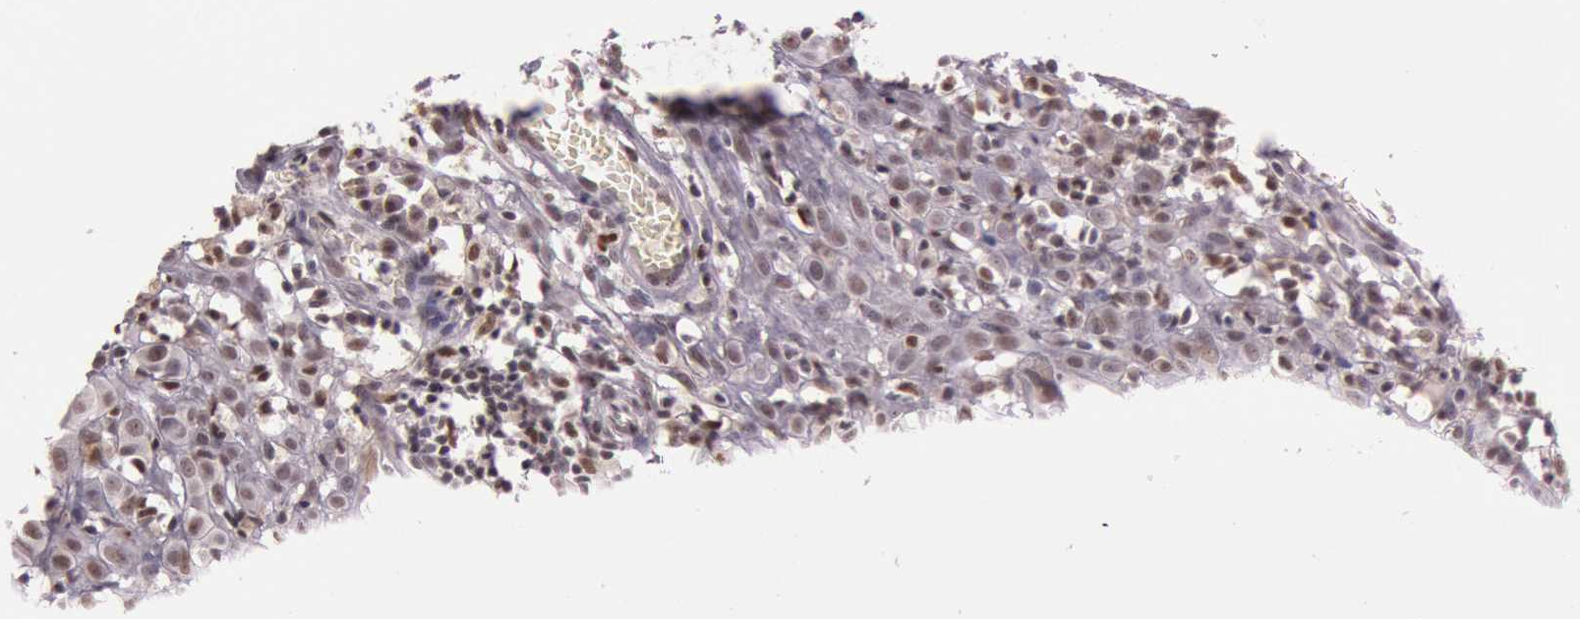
{"staining": {"intensity": "weak", "quantity": "25%-75%", "location": "nuclear"}, "tissue": "melanoma", "cell_type": "Tumor cells", "image_type": "cancer", "snomed": [{"axis": "morphology", "description": "Malignant melanoma, NOS"}, {"axis": "topography", "description": "Skin"}], "caption": "Immunohistochemistry (IHC) of malignant melanoma exhibits low levels of weak nuclear staining in approximately 25%-75% of tumor cells. (Stains: DAB (3,3'-diaminobenzidine) in brown, nuclei in blue, Microscopy: brightfield microscopy at high magnification).", "gene": "TASL", "patient": {"sex": "female", "age": 52}}